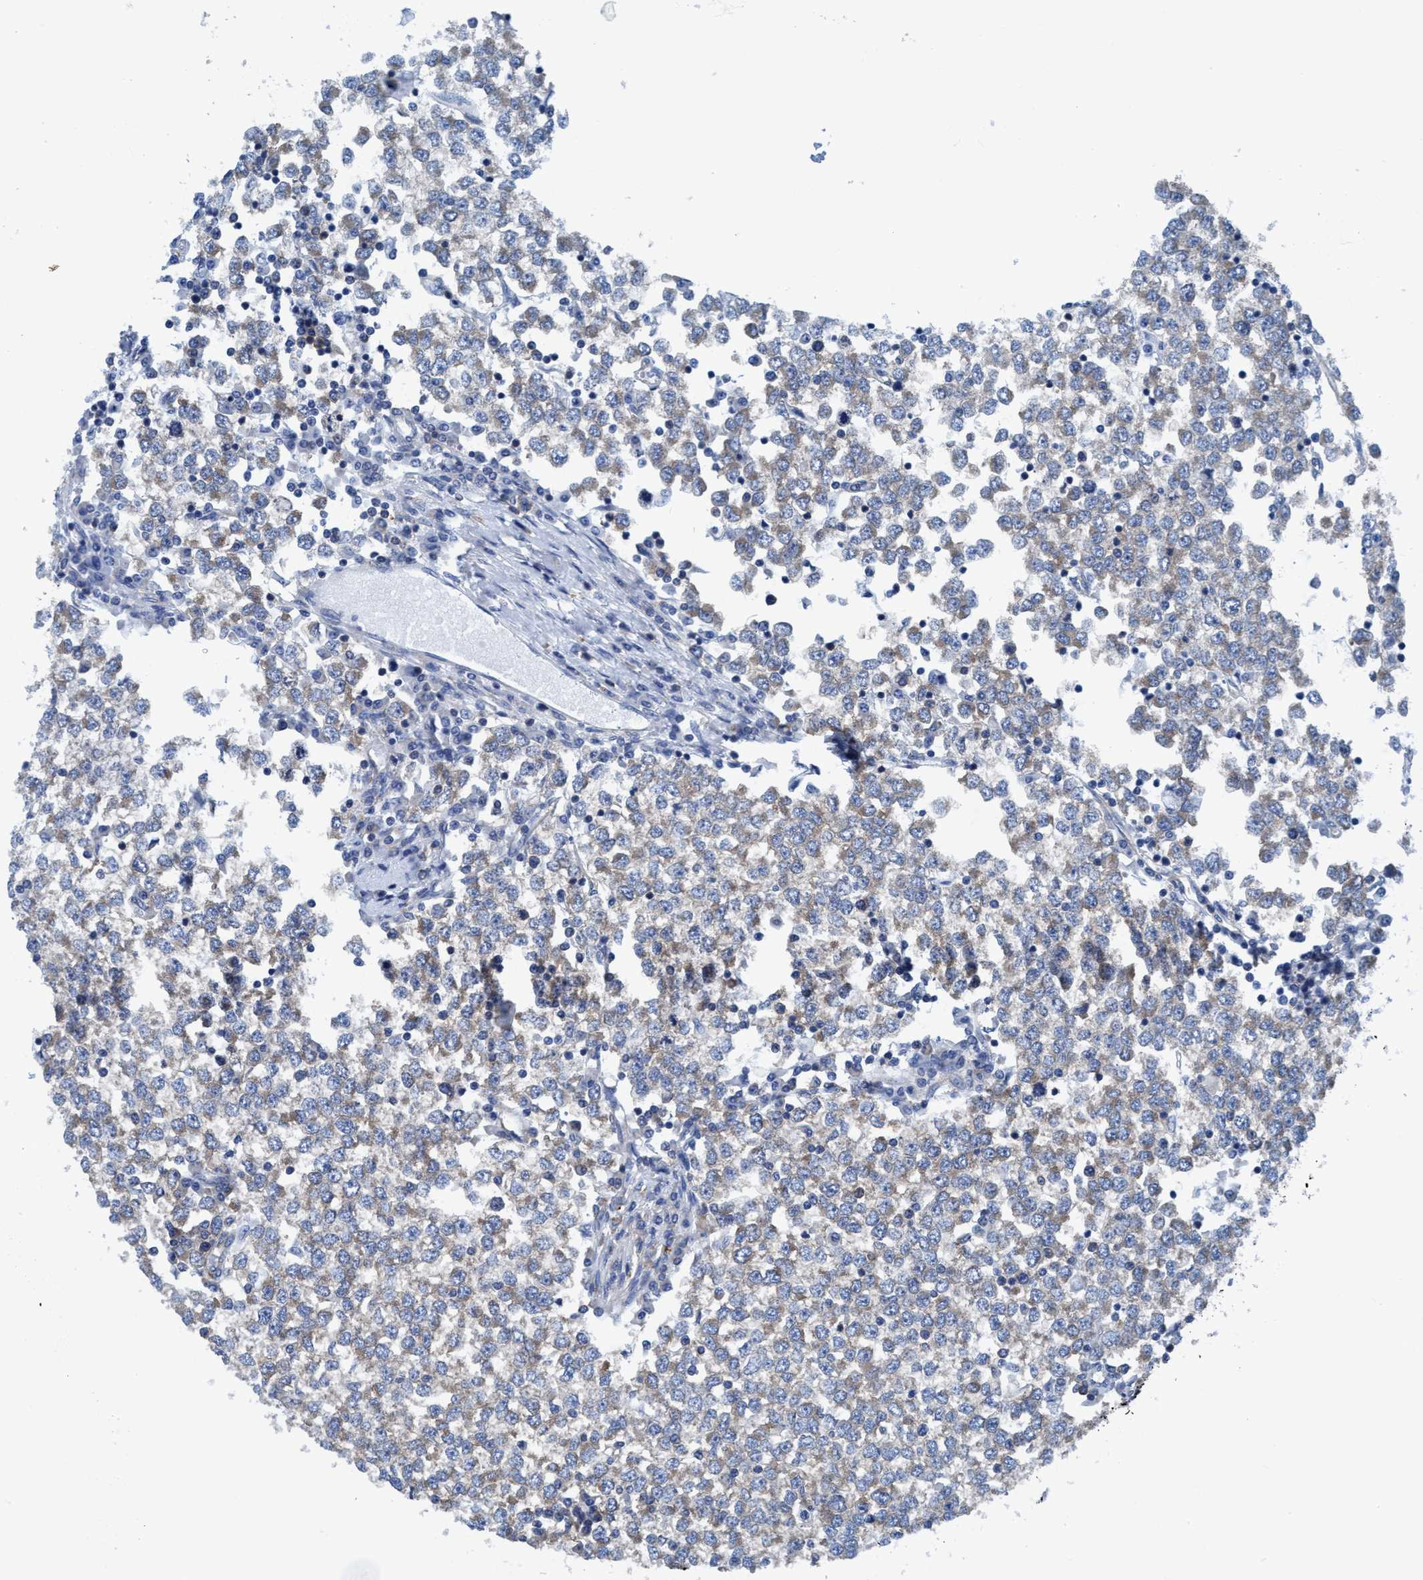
{"staining": {"intensity": "weak", "quantity": "<25%", "location": "cytoplasmic/membranous"}, "tissue": "testis cancer", "cell_type": "Tumor cells", "image_type": "cancer", "snomed": [{"axis": "morphology", "description": "Seminoma, NOS"}, {"axis": "topography", "description": "Testis"}], "caption": "IHC of testis seminoma shows no positivity in tumor cells.", "gene": "NMT1", "patient": {"sex": "male", "age": 65}}